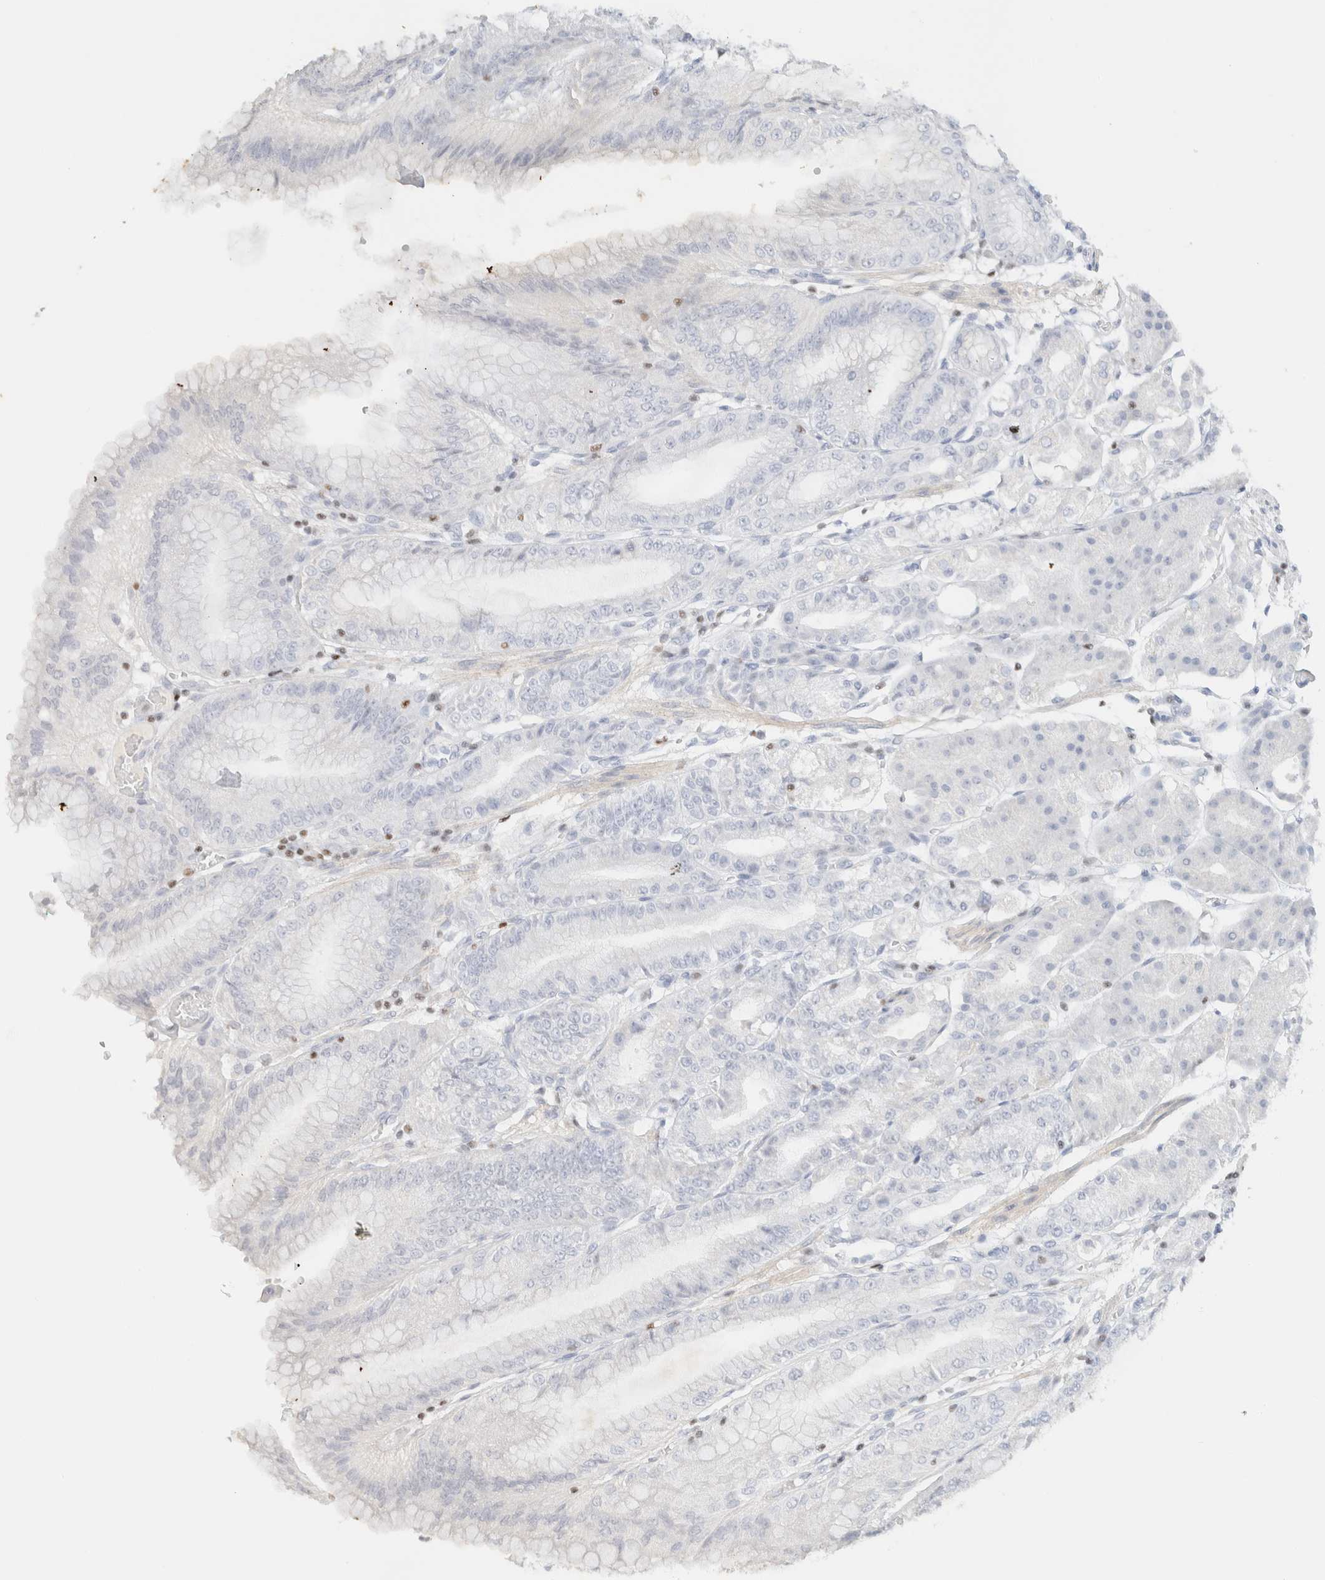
{"staining": {"intensity": "negative", "quantity": "none", "location": "none"}, "tissue": "stomach", "cell_type": "Glandular cells", "image_type": "normal", "snomed": [{"axis": "morphology", "description": "Normal tissue, NOS"}, {"axis": "topography", "description": "Stomach, lower"}], "caption": "A high-resolution photomicrograph shows immunohistochemistry (IHC) staining of unremarkable stomach, which reveals no significant staining in glandular cells. The staining was performed using DAB to visualize the protein expression in brown, while the nuclei were stained in blue with hematoxylin (Magnification: 20x).", "gene": "IKZF3", "patient": {"sex": "male", "age": 71}}